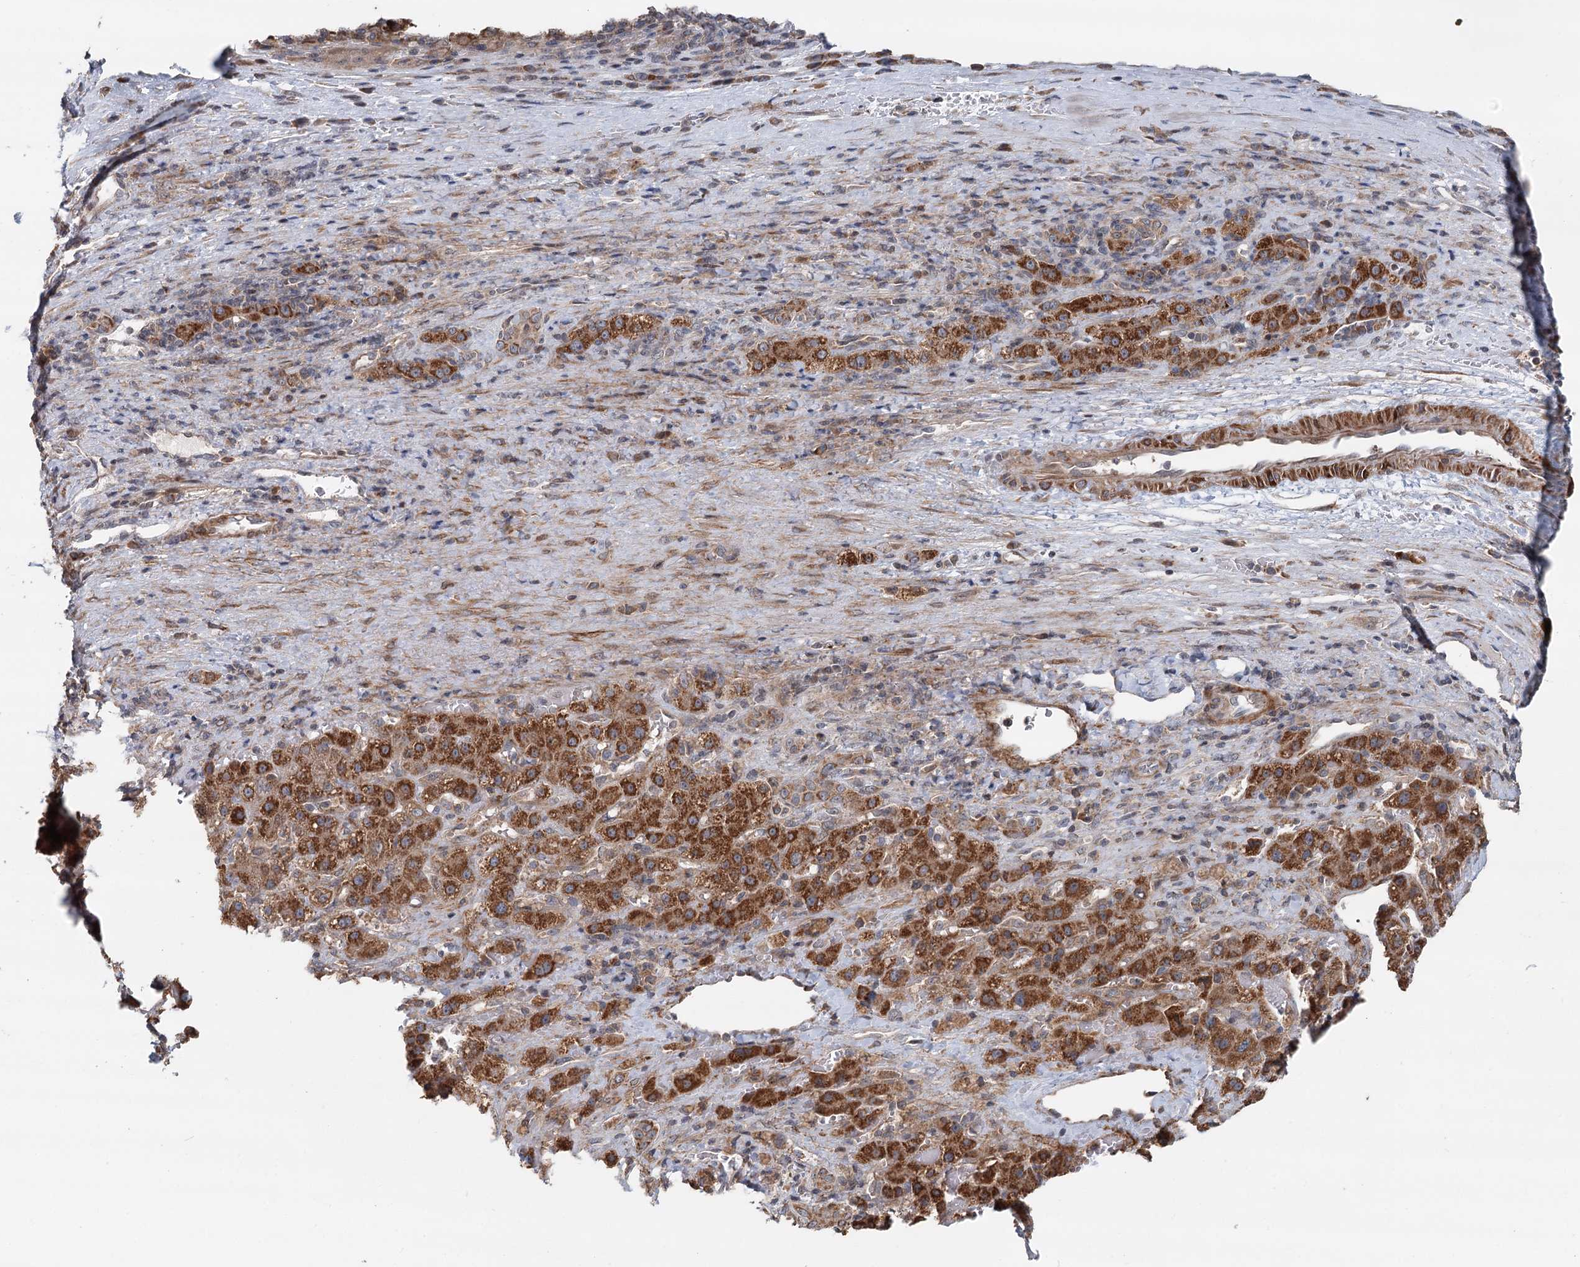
{"staining": {"intensity": "strong", "quantity": ">75%", "location": "cytoplasmic/membranous"}, "tissue": "liver cancer", "cell_type": "Tumor cells", "image_type": "cancer", "snomed": [{"axis": "morphology", "description": "Carcinoma, Hepatocellular, NOS"}, {"axis": "topography", "description": "Liver"}], "caption": "Liver cancer (hepatocellular carcinoma) stained with IHC displays strong cytoplasmic/membranous positivity in approximately >75% of tumor cells. (brown staining indicates protein expression, while blue staining denotes nuclei).", "gene": "RNF111", "patient": {"sex": "female", "age": 58}}